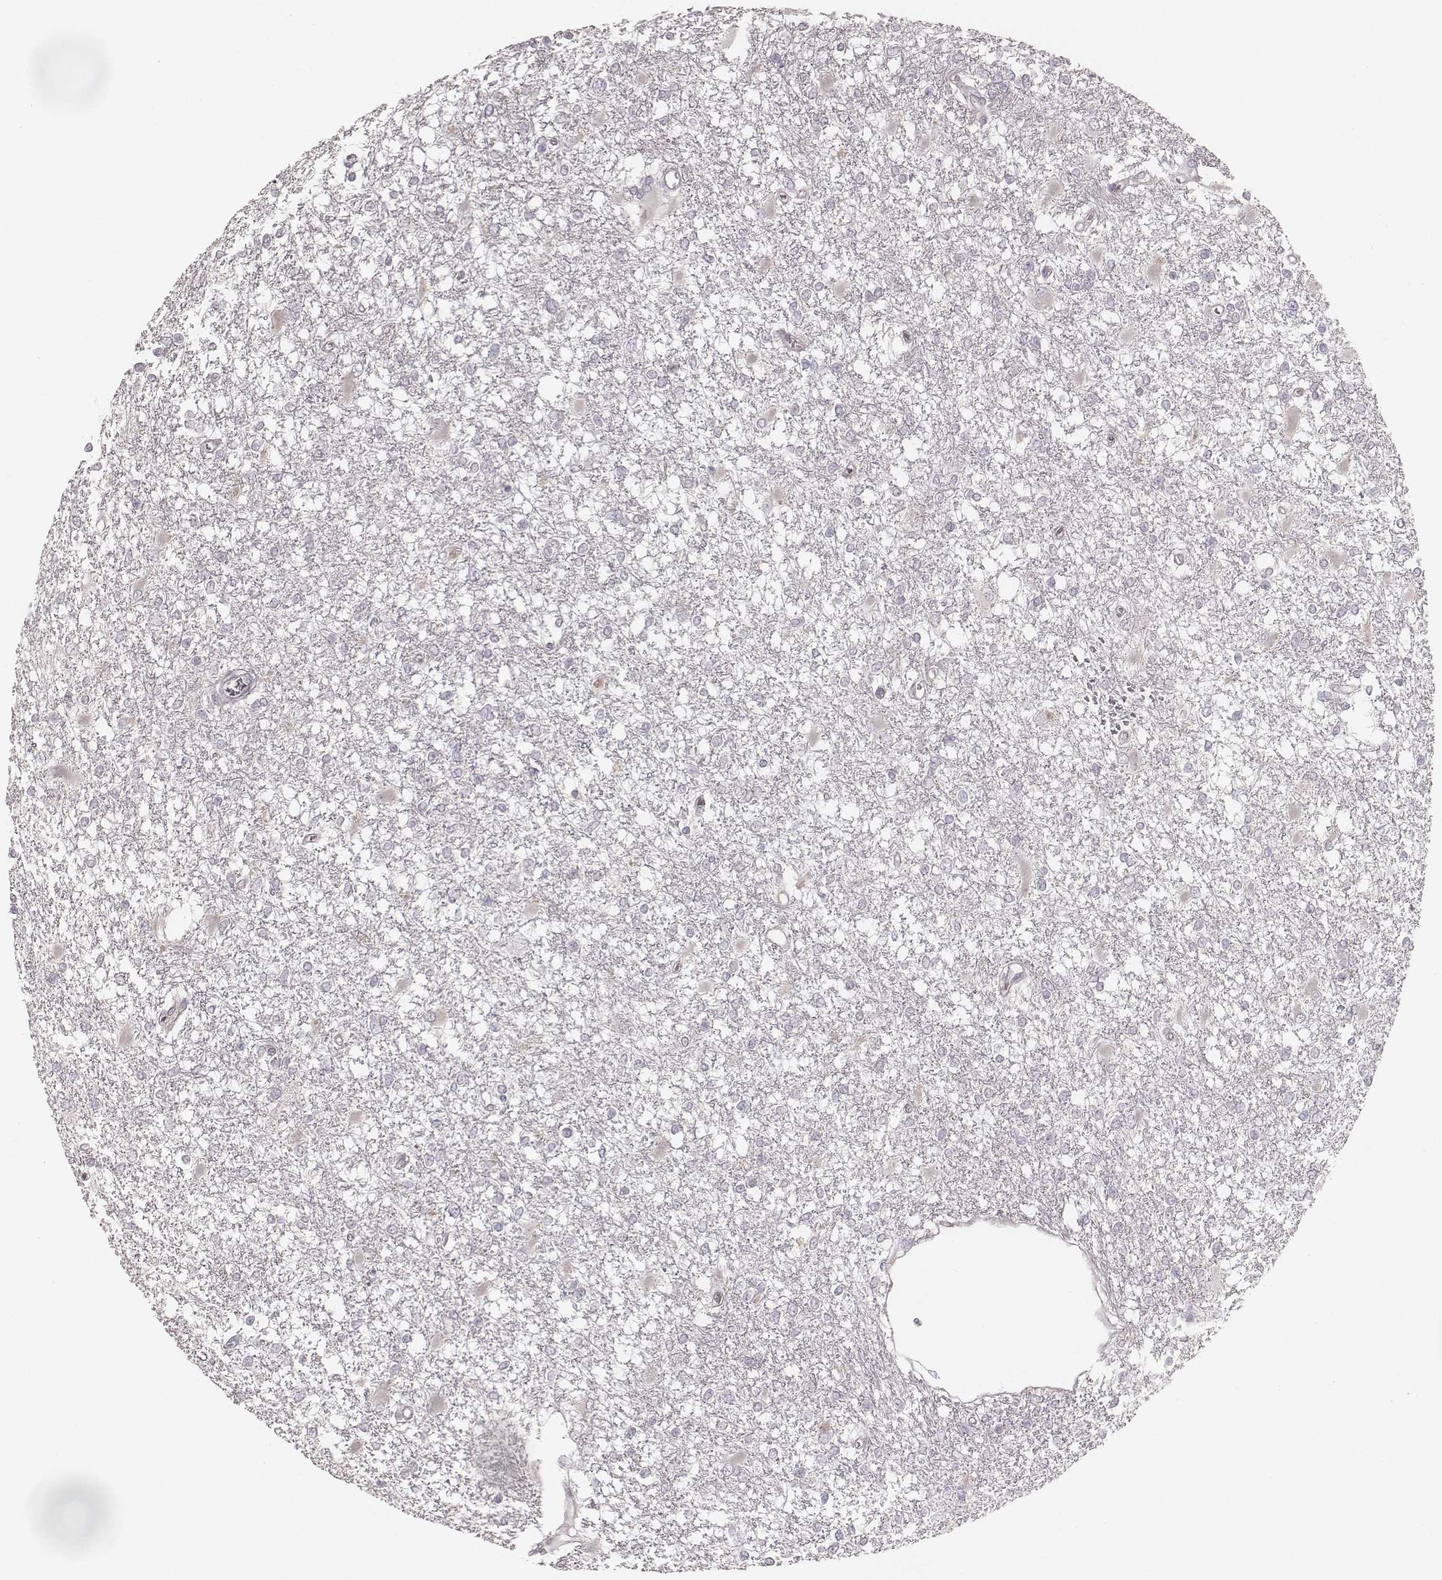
{"staining": {"intensity": "negative", "quantity": "none", "location": "none"}, "tissue": "glioma", "cell_type": "Tumor cells", "image_type": "cancer", "snomed": [{"axis": "morphology", "description": "Glioma, malignant, High grade"}, {"axis": "topography", "description": "Cerebral cortex"}], "caption": "Protein analysis of glioma exhibits no significant expression in tumor cells. Nuclei are stained in blue.", "gene": "TDRD5", "patient": {"sex": "male", "age": 79}}